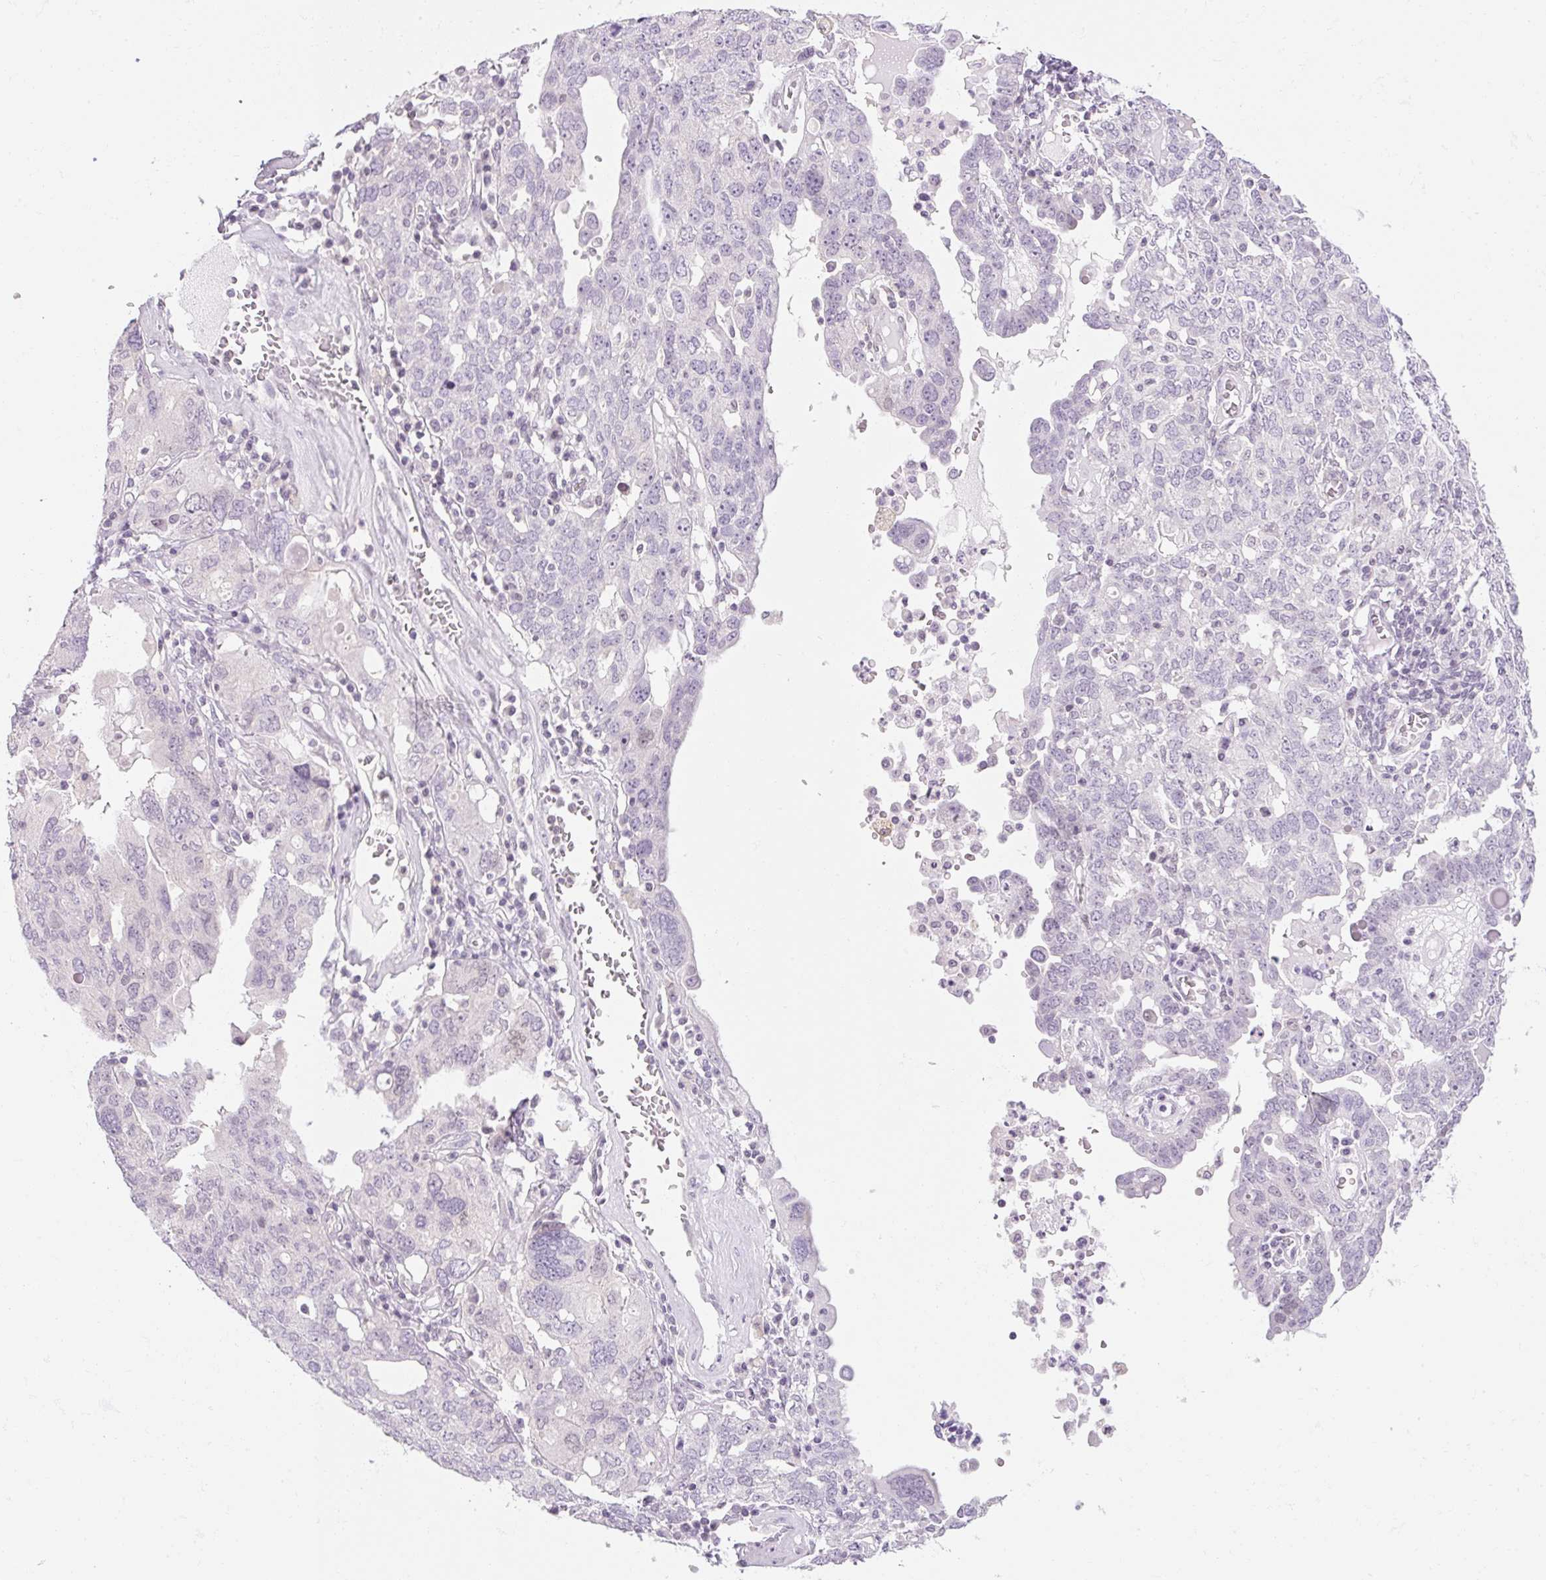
{"staining": {"intensity": "negative", "quantity": "none", "location": "none"}, "tissue": "ovarian cancer", "cell_type": "Tumor cells", "image_type": "cancer", "snomed": [{"axis": "morphology", "description": "Carcinoma, endometroid"}, {"axis": "topography", "description": "Ovary"}], "caption": "High power microscopy histopathology image of an IHC image of ovarian cancer, revealing no significant expression in tumor cells.", "gene": "SYNE3", "patient": {"sex": "female", "age": 62}}